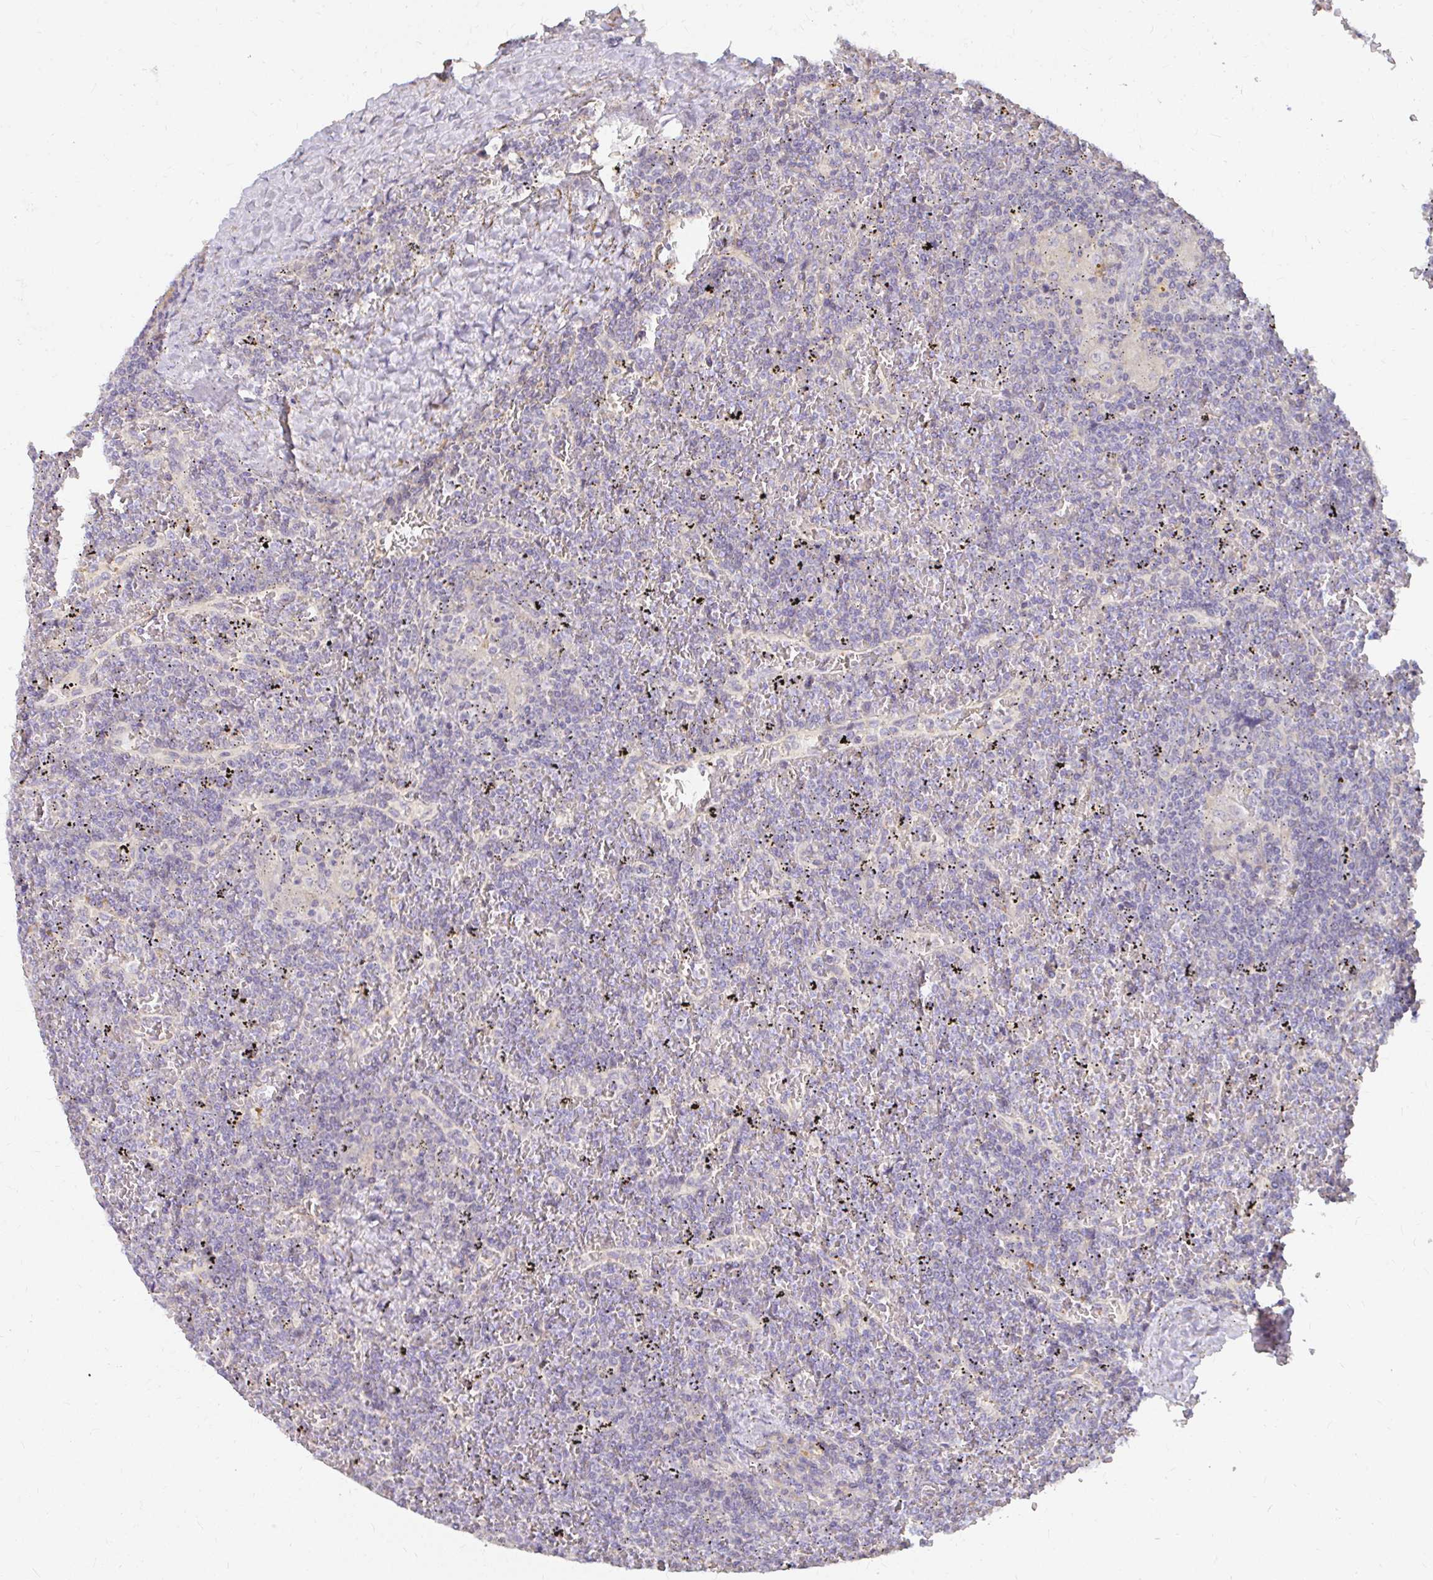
{"staining": {"intensity": "negative", "quantity": "none", "location": "none"}, "tissue": "lymphoma", "cell_type": "Tumor cells", "image_type": "cancer", "snomed": [{"axis": "morphology", "description": "Malignant lymphoma, non-Hodgkin's type, Low grade"}, {"axis": "topography", "description": "Spleen"}], "caption": "Tumor cells are negative for brown protein staining in malignant lymphoma, non-Hodgkin's type (low-grade).", "gene": "LOXL4", "patient": {"sex": "female", "age": 19}}